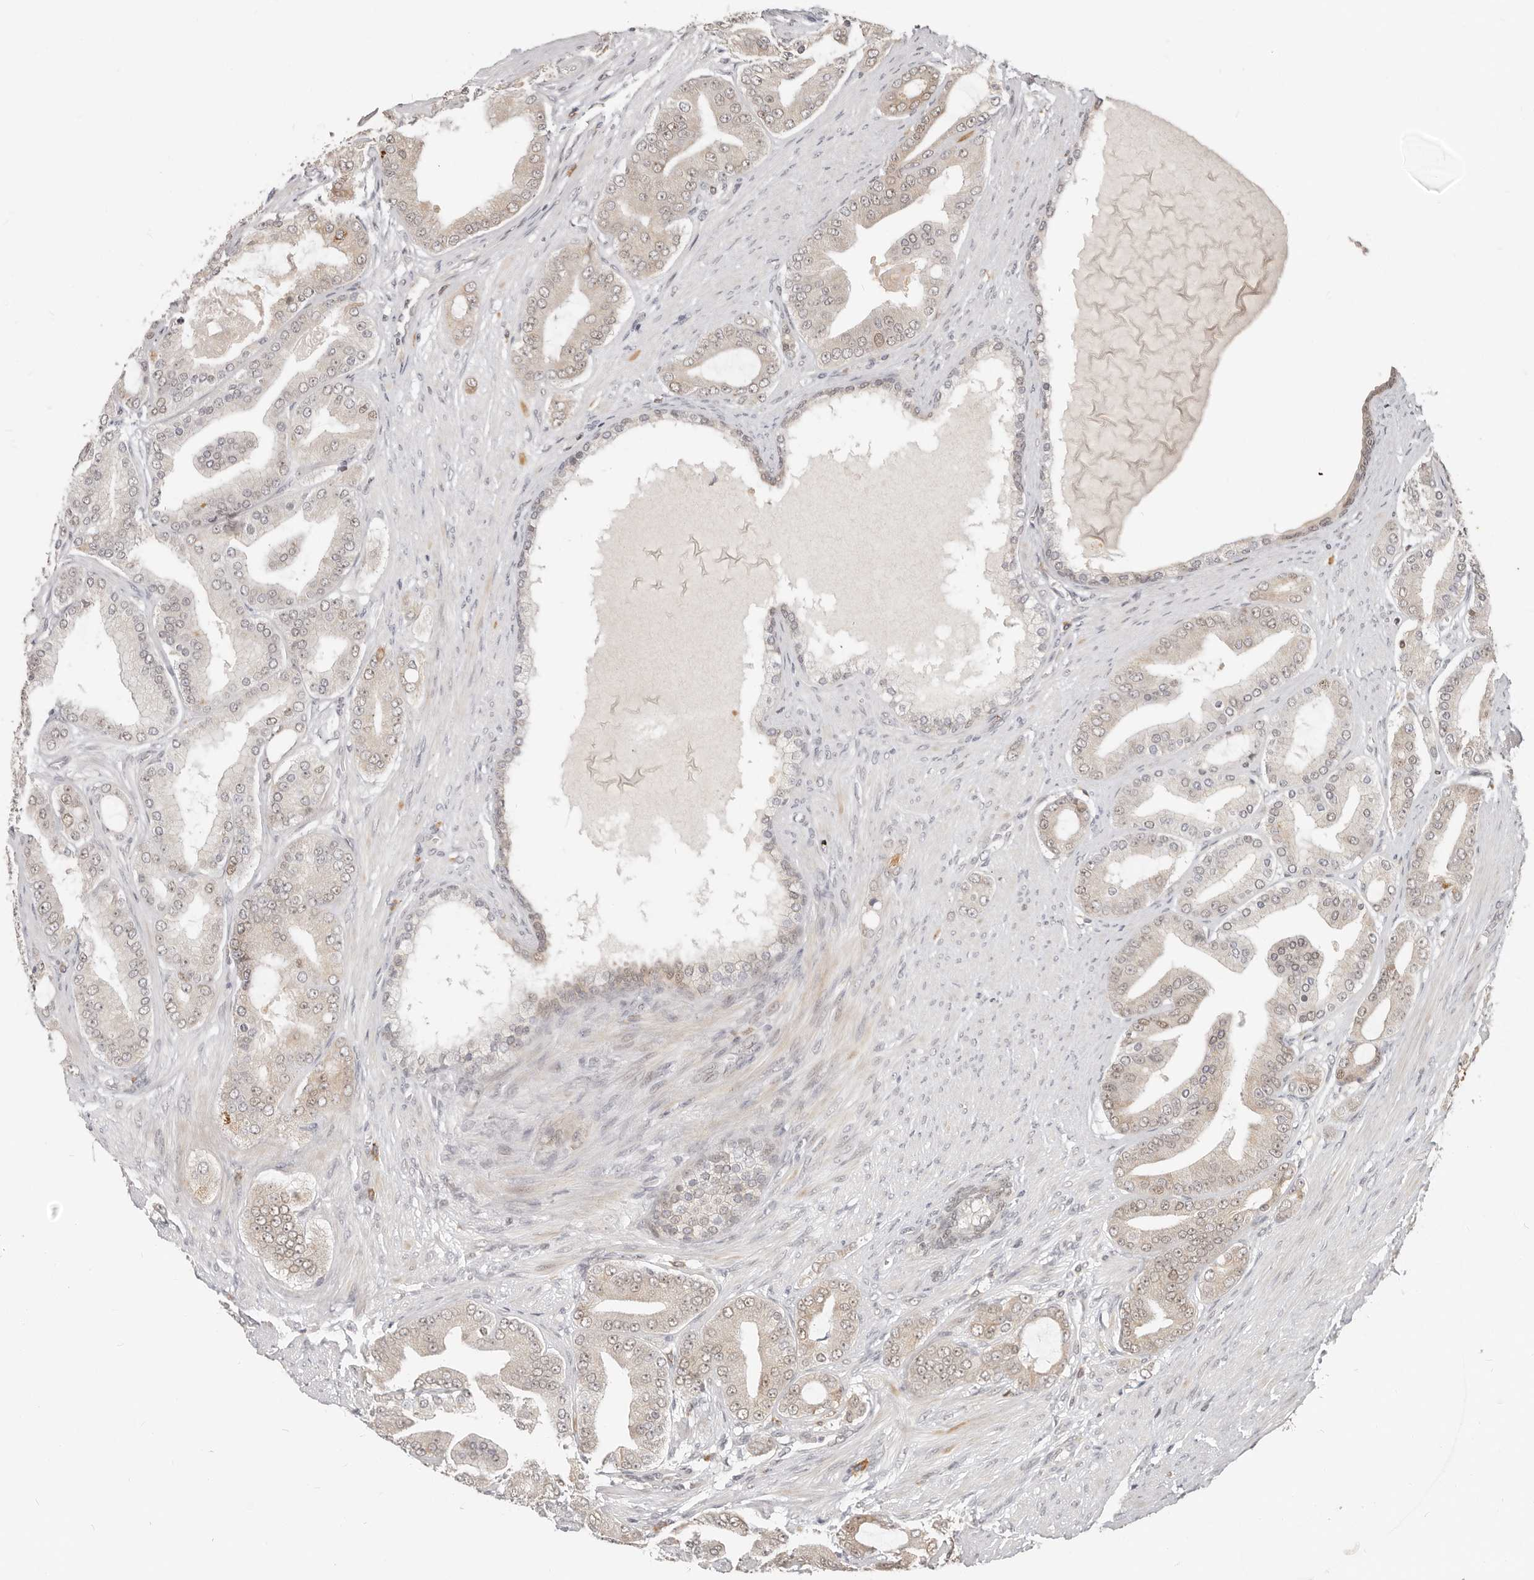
{"staining": {"intensity": "weak", "quantity": "<25%", "location": "nuclear"}, "tissue": "prostate cancer", "cell_type": "Tumor cells", "image_type": "cancer", "snomed": [{"axis": "morphology", "description": "Adenocarcinoma, High grade"}, {"axis": "topography", "description": "Prostate"}], "caption": "This micrograph is of prostate high-grade adenocarcinoma stained with immunohistochemistry to label a protein in brown with the nuclei are counter-stained blue. There is no expression in tumor cells.", "gene": "RFC2", "patient": {"sex": "male", "age": 60}}